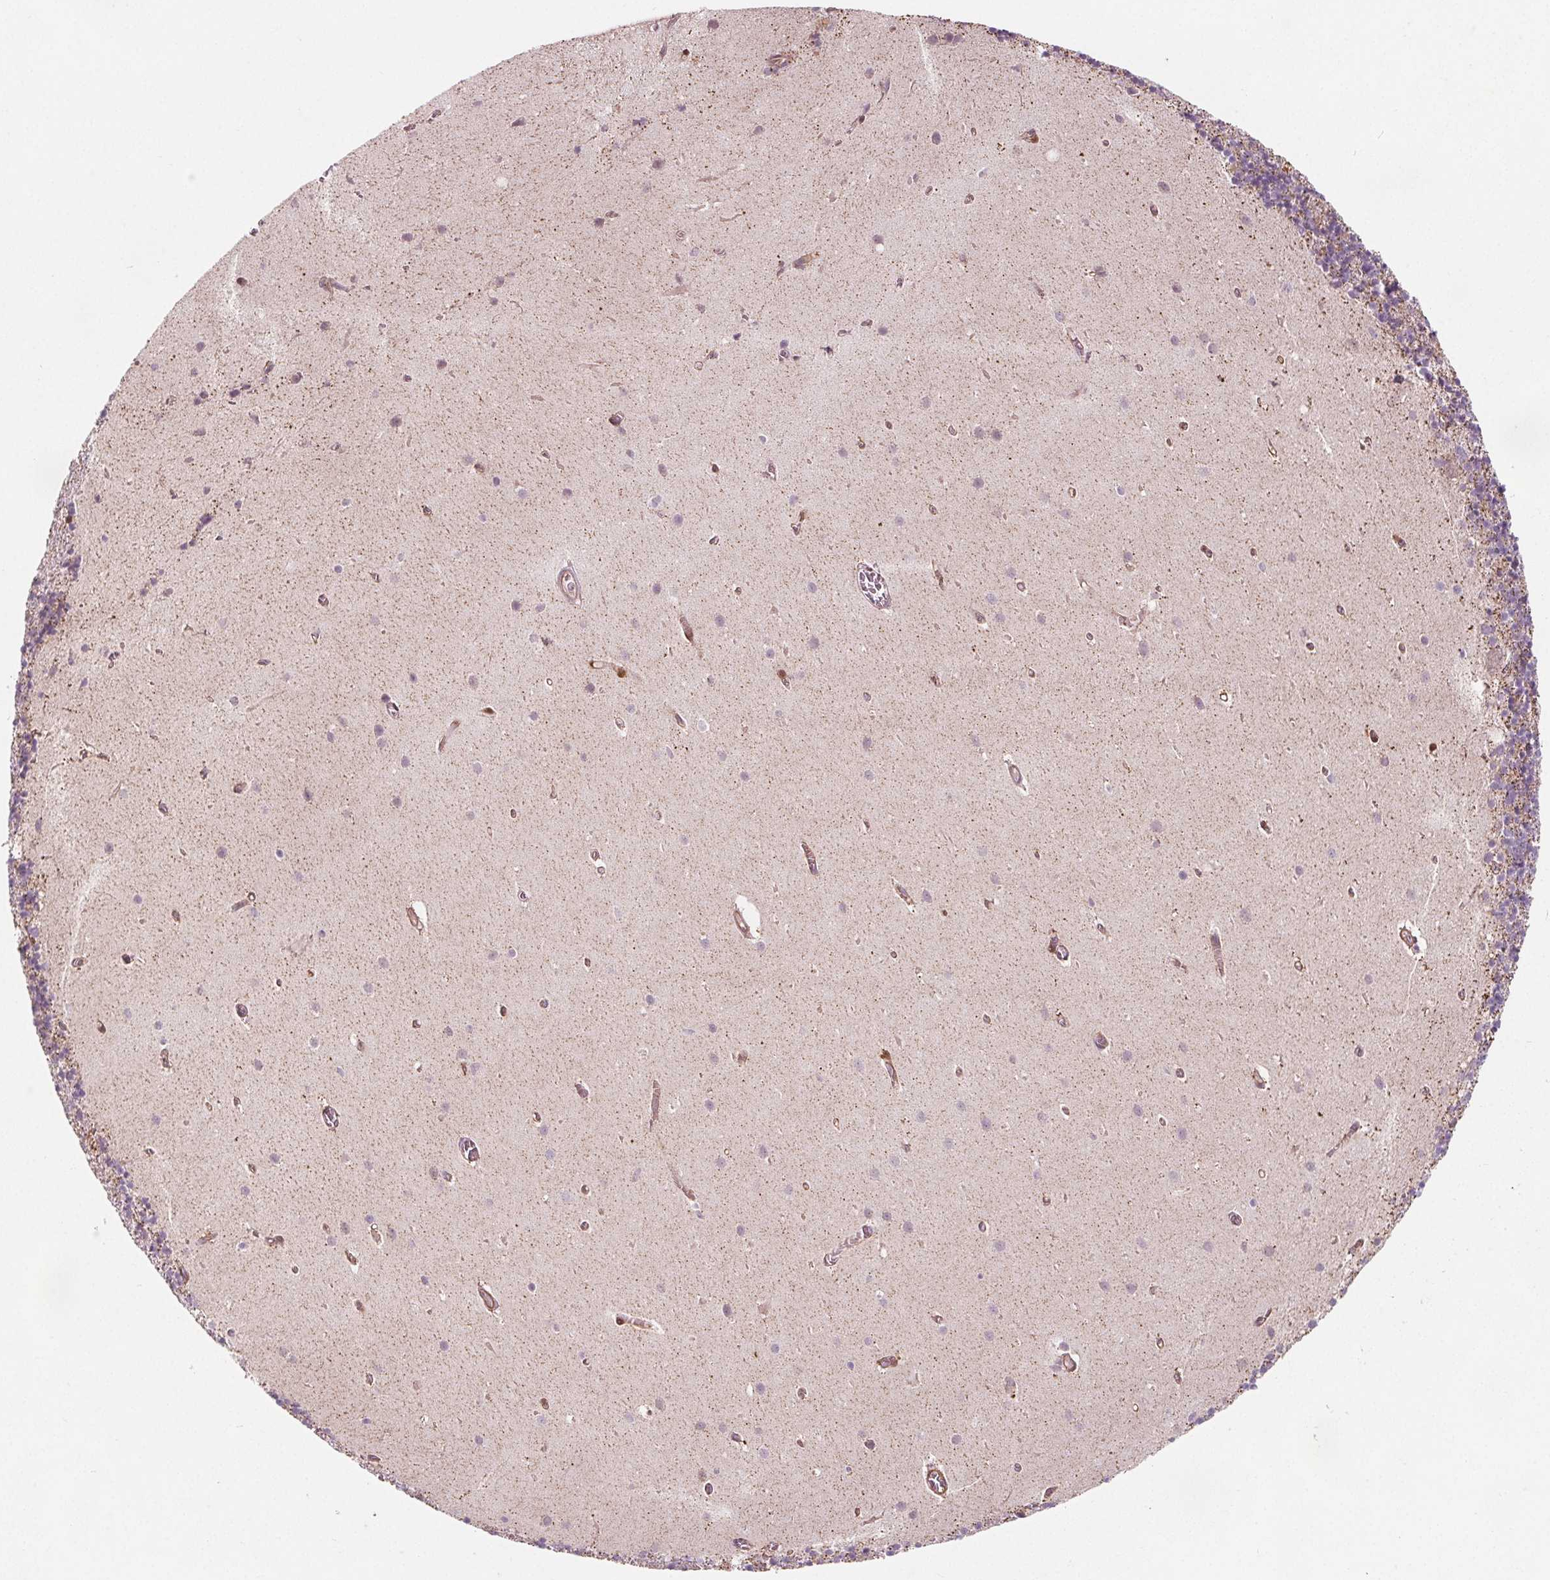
{"staining": {"intensity": "weak", "quantity": "25%-75%", "location": "cytoplasmic/membranous"}, "tissue": "cerebellum", "cell_type": "Cells in granular layer", "image_type": "normal", "snomed": [{"axis": "morphology", "description": "Normal tissue, NOS"}, {"axis": "topography", "description": "Cerebellum"}], "caption": "Protein staining exhibits weak cytoplasmic/membranous positivity in about 25%-75% of cells in granular layer in benign cerebellum. (DAB (3,3'-diaminobenzidine) IHC with brightfield microscopy, high magnification).", "gene": "ADAM33", "patient": {"sex": "male", "age": 70}}